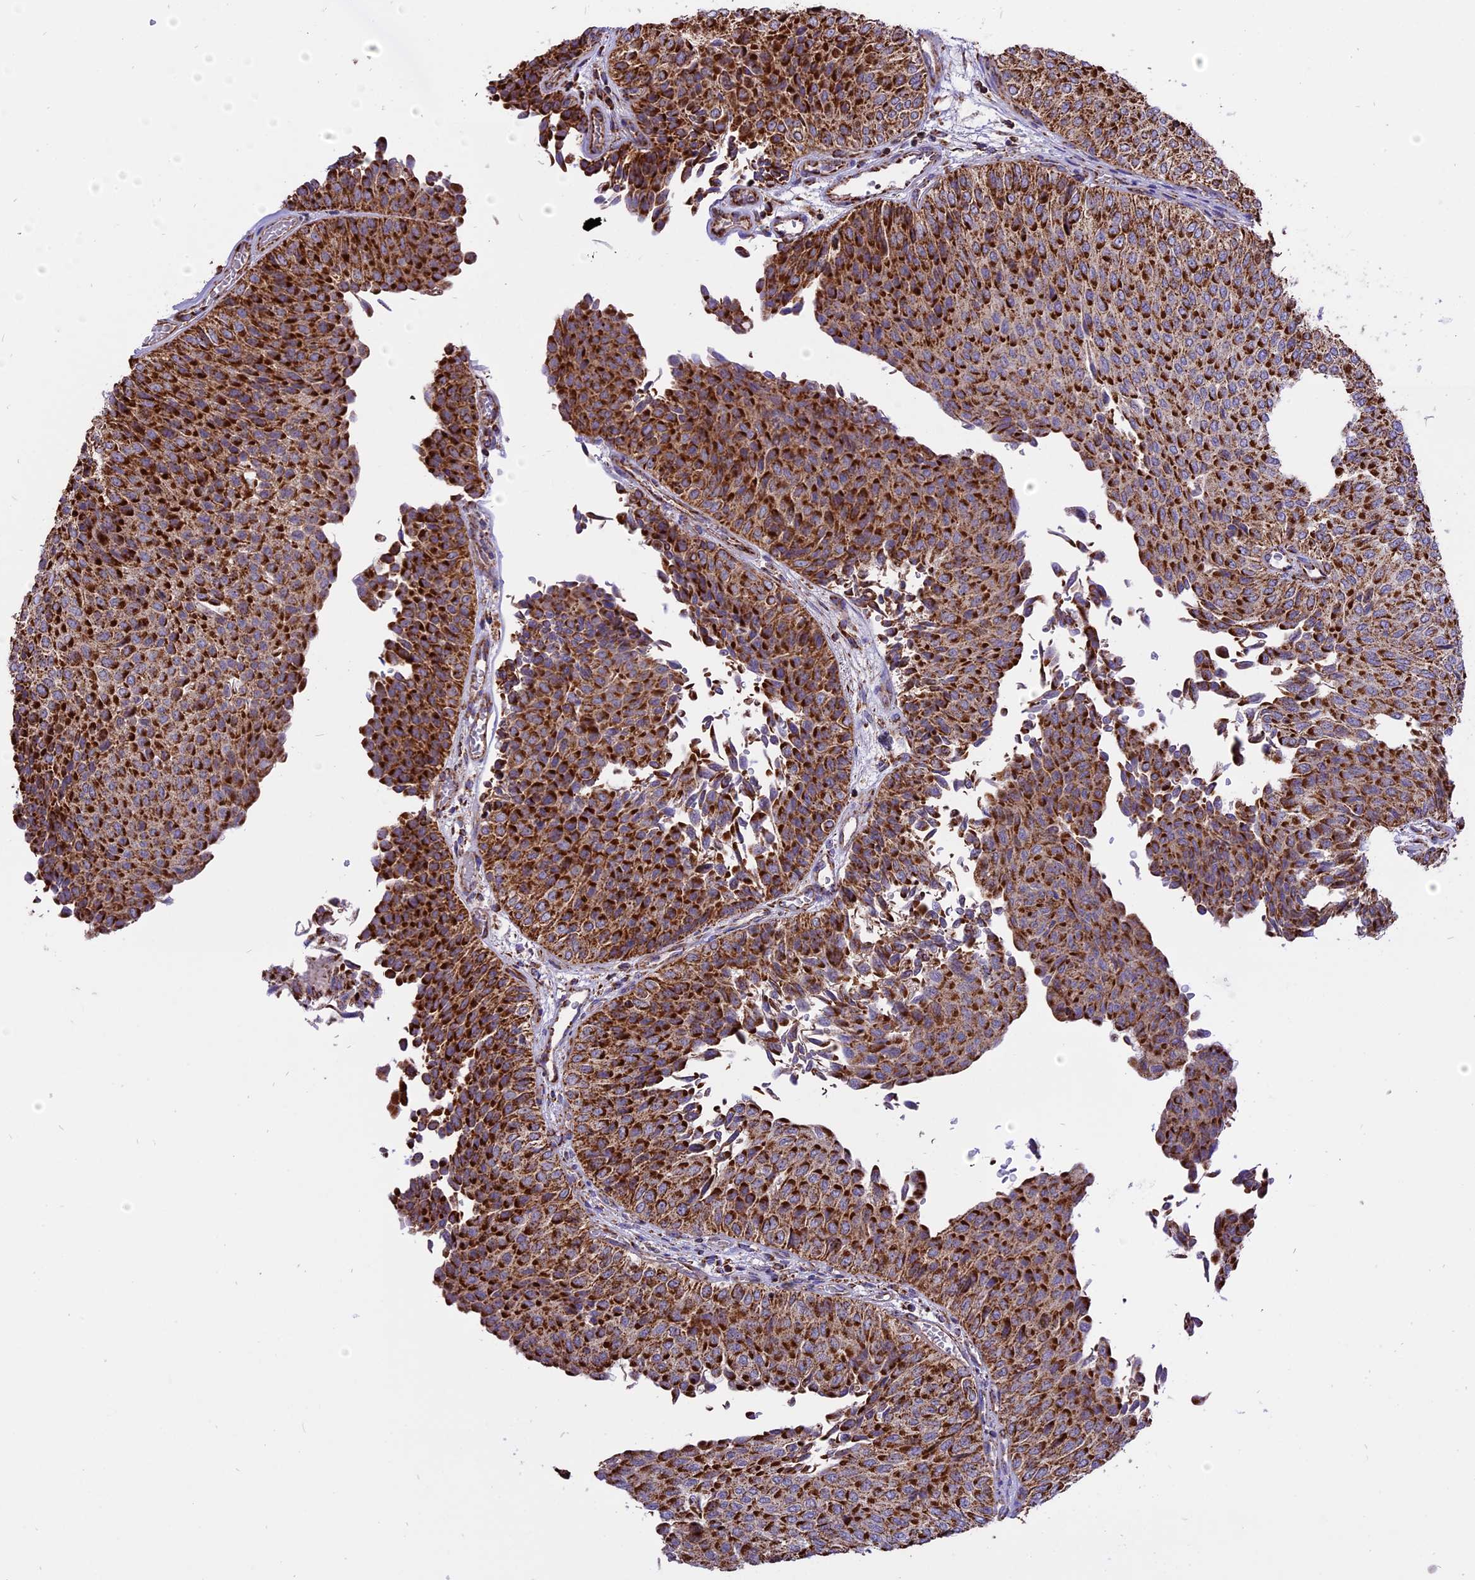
{"staining": {"intensity": "strong", "quantity": ">75%", "location": "cytoplasmic/membranous"}, "tissue": "urothelial cancer", "cell_type": "Tumor cells", "image_type": "cancer", "snomed": [{"axis": "morphology", "description": "Urothelial carcinoma, Low grade"}, {"axis": "topography", "description": "Urinary bladder"}], "caption": "Protein expression analysis of urothelial cancer displays strong cytoplasmic/membranous expression in about >75% of tumor cells.", "gene": "TTC4", "patient": {"sex": "male", "age": 78}}